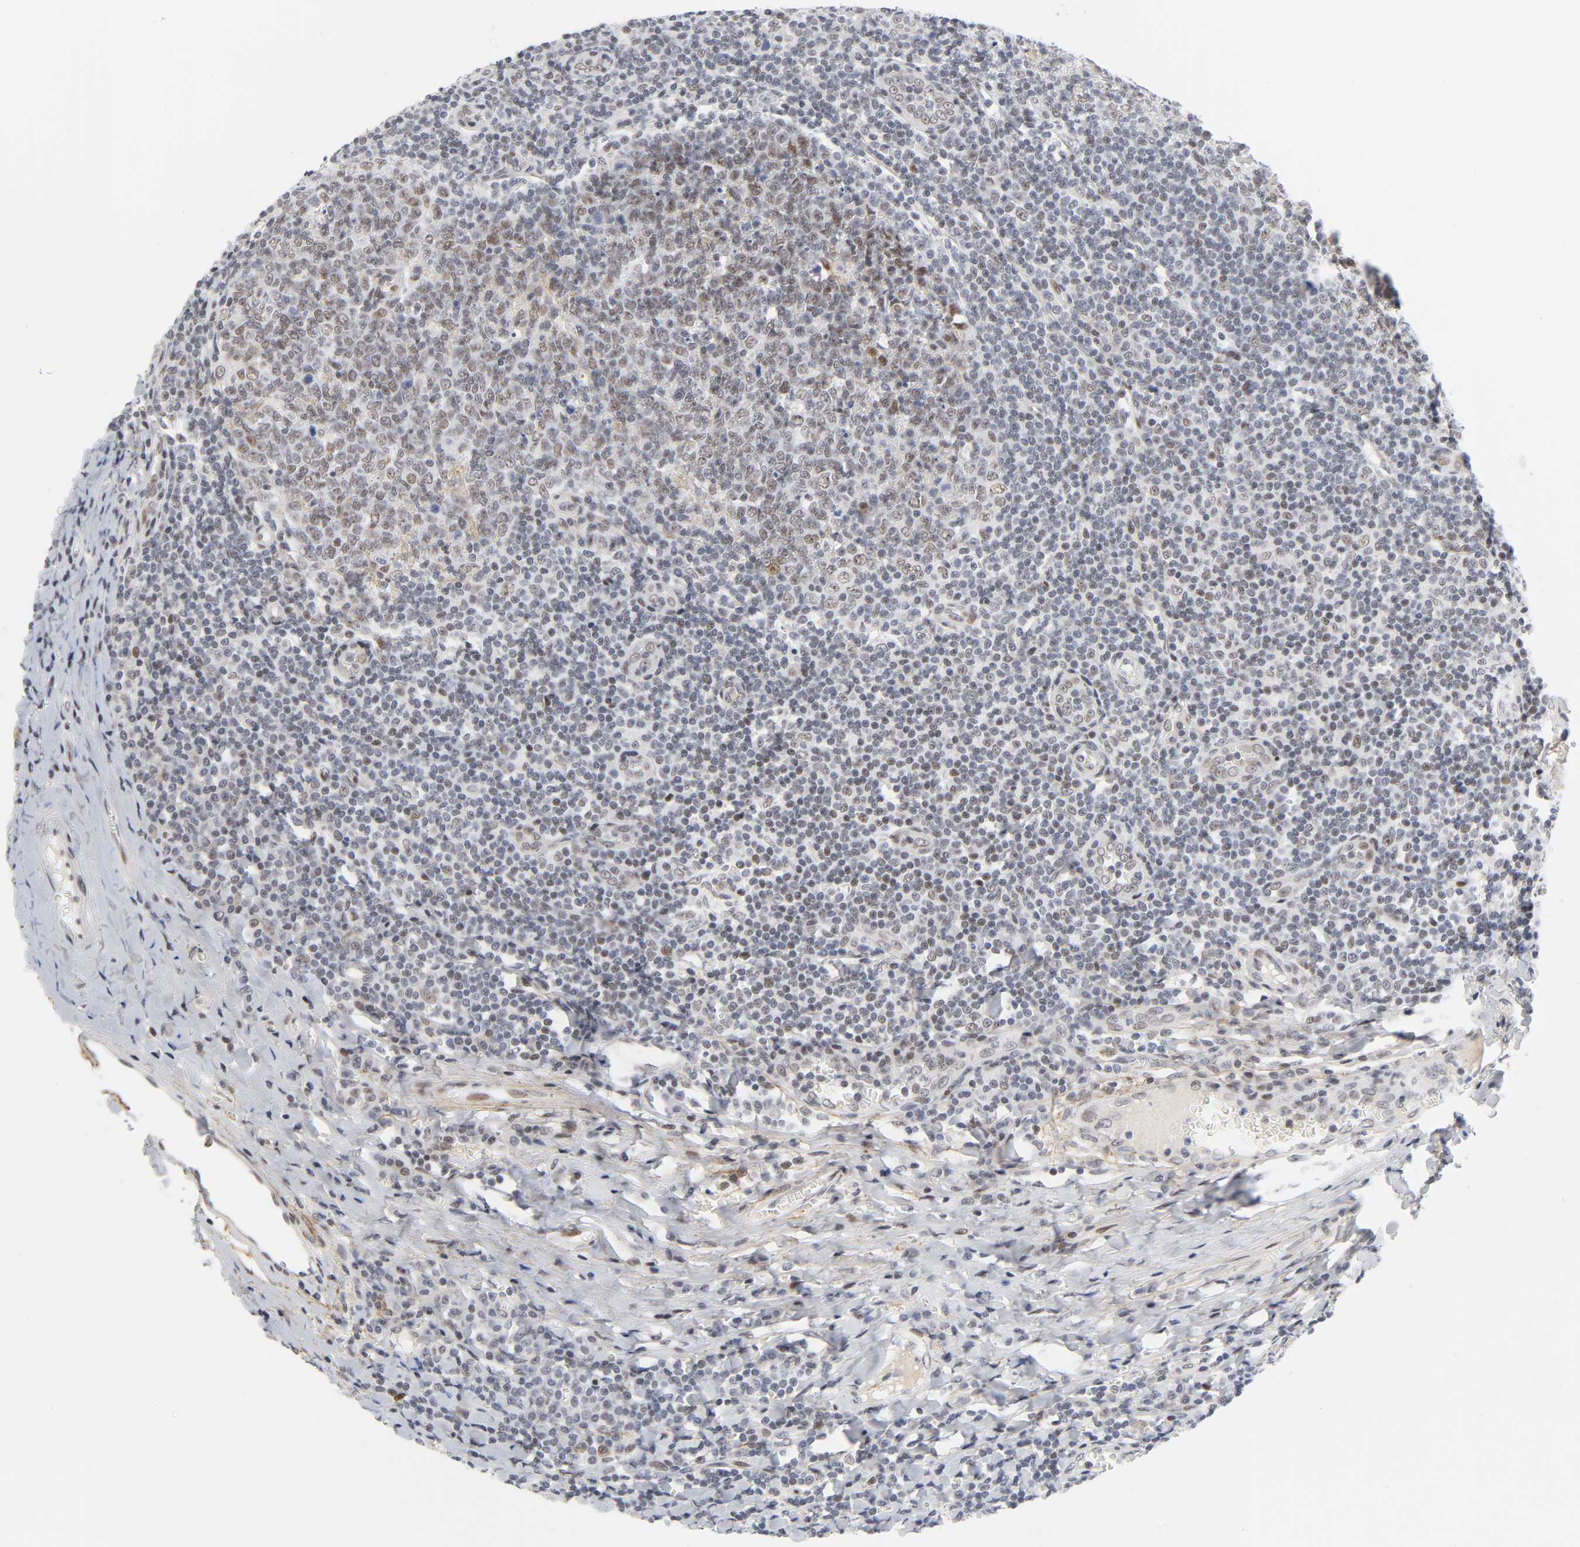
{"staining": {"intensity": "weak", "quantity": ">75%", "location": "nuclear"}, "tissue": "tonsil", "cell_type": "Germinal center cells", "image_type": "normal", "snomed": [{"axis": "morphology", "description": "Normal tissue, NOS"}, {"axis": "topography", "description": "Tonsil"}], "caption": "Immunohistochemical staining of benign human tonsil demonstrates weak nuclear protein staining in approximately >75% of germinal center cells.", "gene": "DIDO1", "patient": {"sex": "male", "age": 31}}